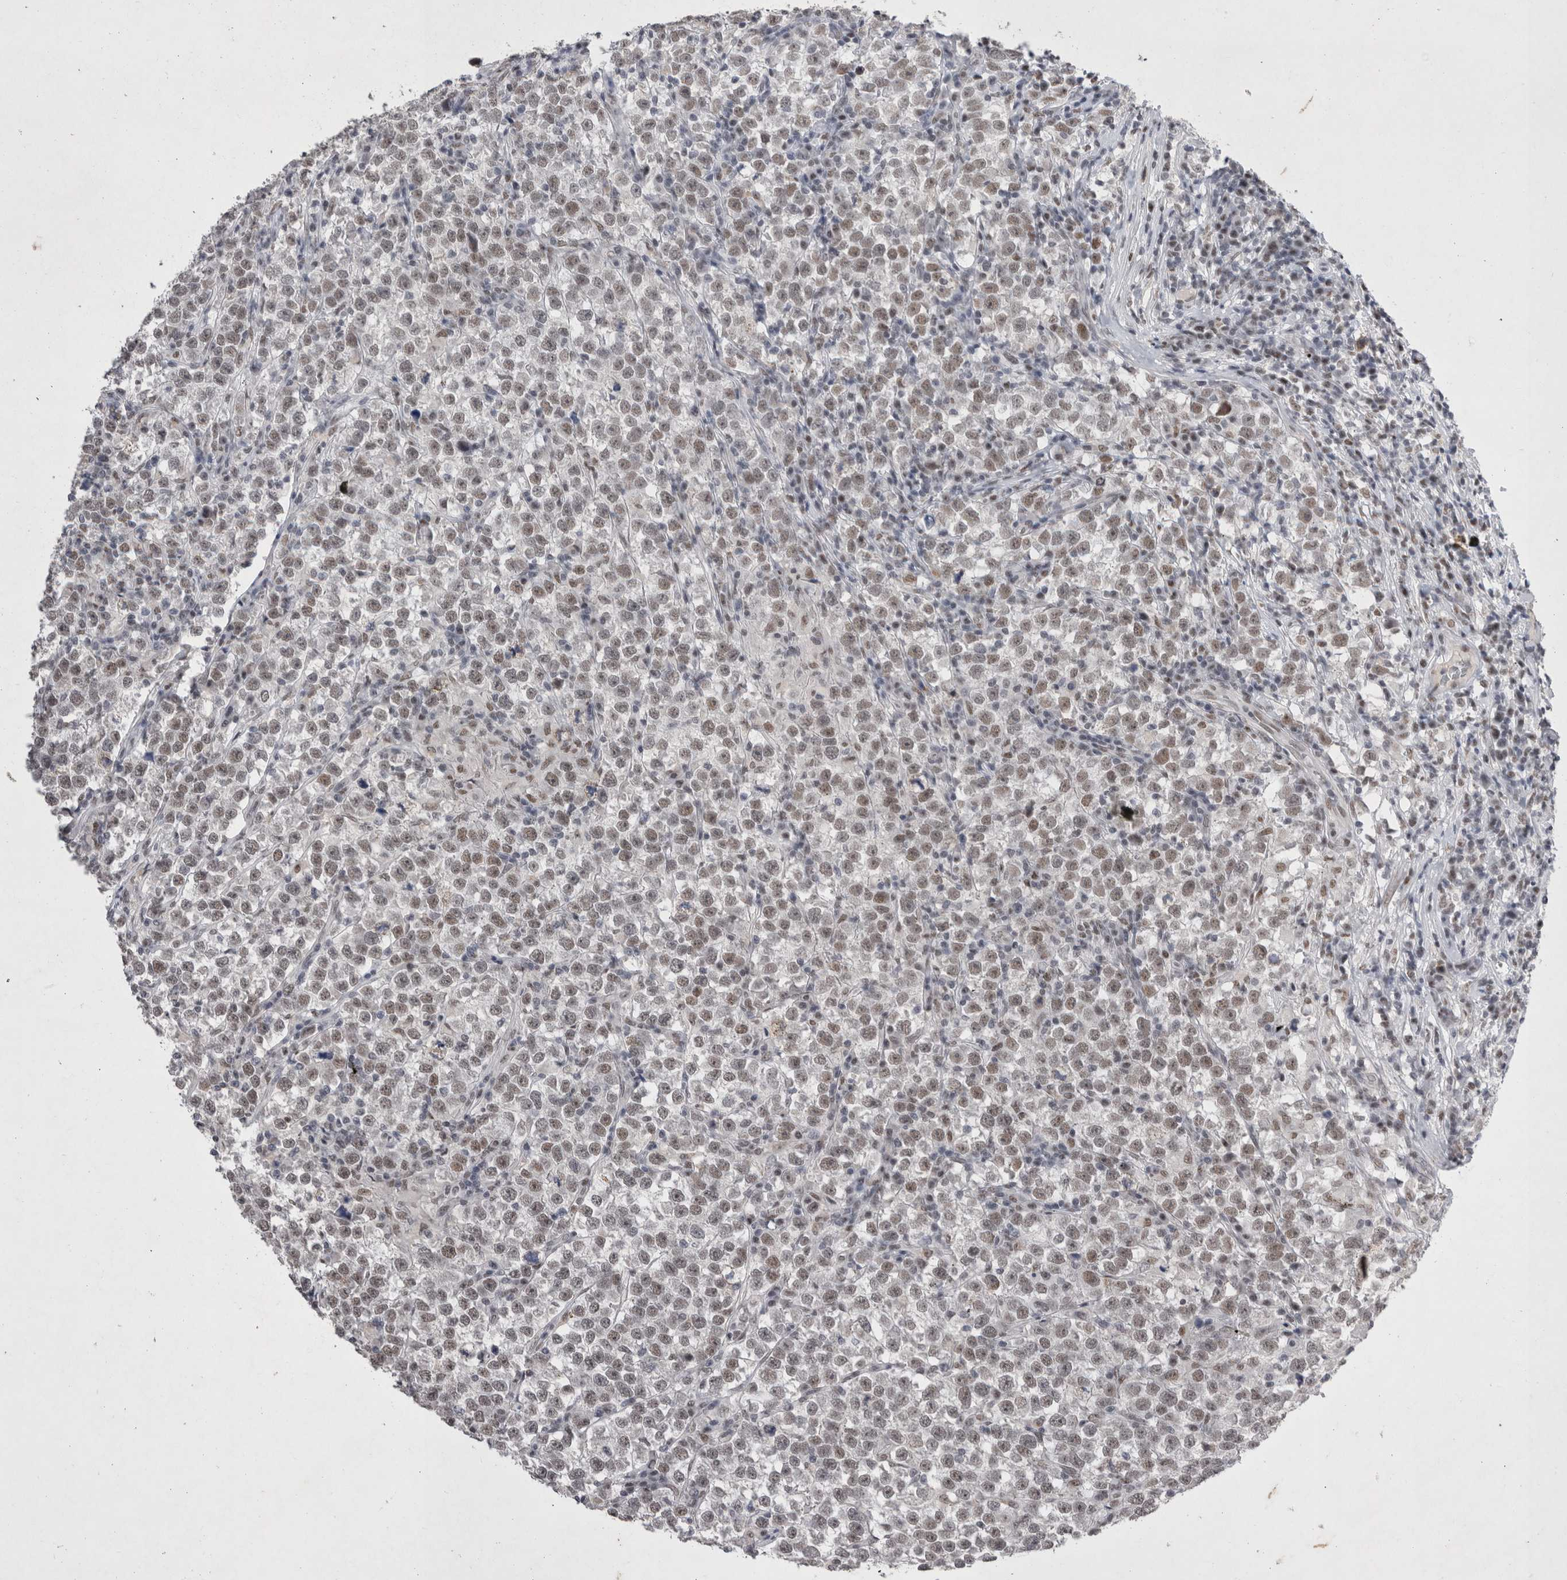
{"staining": {"intensity": "weak", "quantity": ">75%", "location": "nuclear"}, "tissue": "testis cancer", "cell_type": "Tumor cells", "image_type": "cancer", "snomed": [{"axis": "morphology", "description": "Normal tissue, NOS"}, {"axis": "morphology", "description": "Seminoma, NOS"}, {"axis": "topography", "description": "Testis"}], "caption": "Testis cancer (seminoma) stained for a protein shows weak nuclear positivity in tumor cells.", "gene": "RBM6", "patient": {"sex": "male", "age": 43}}